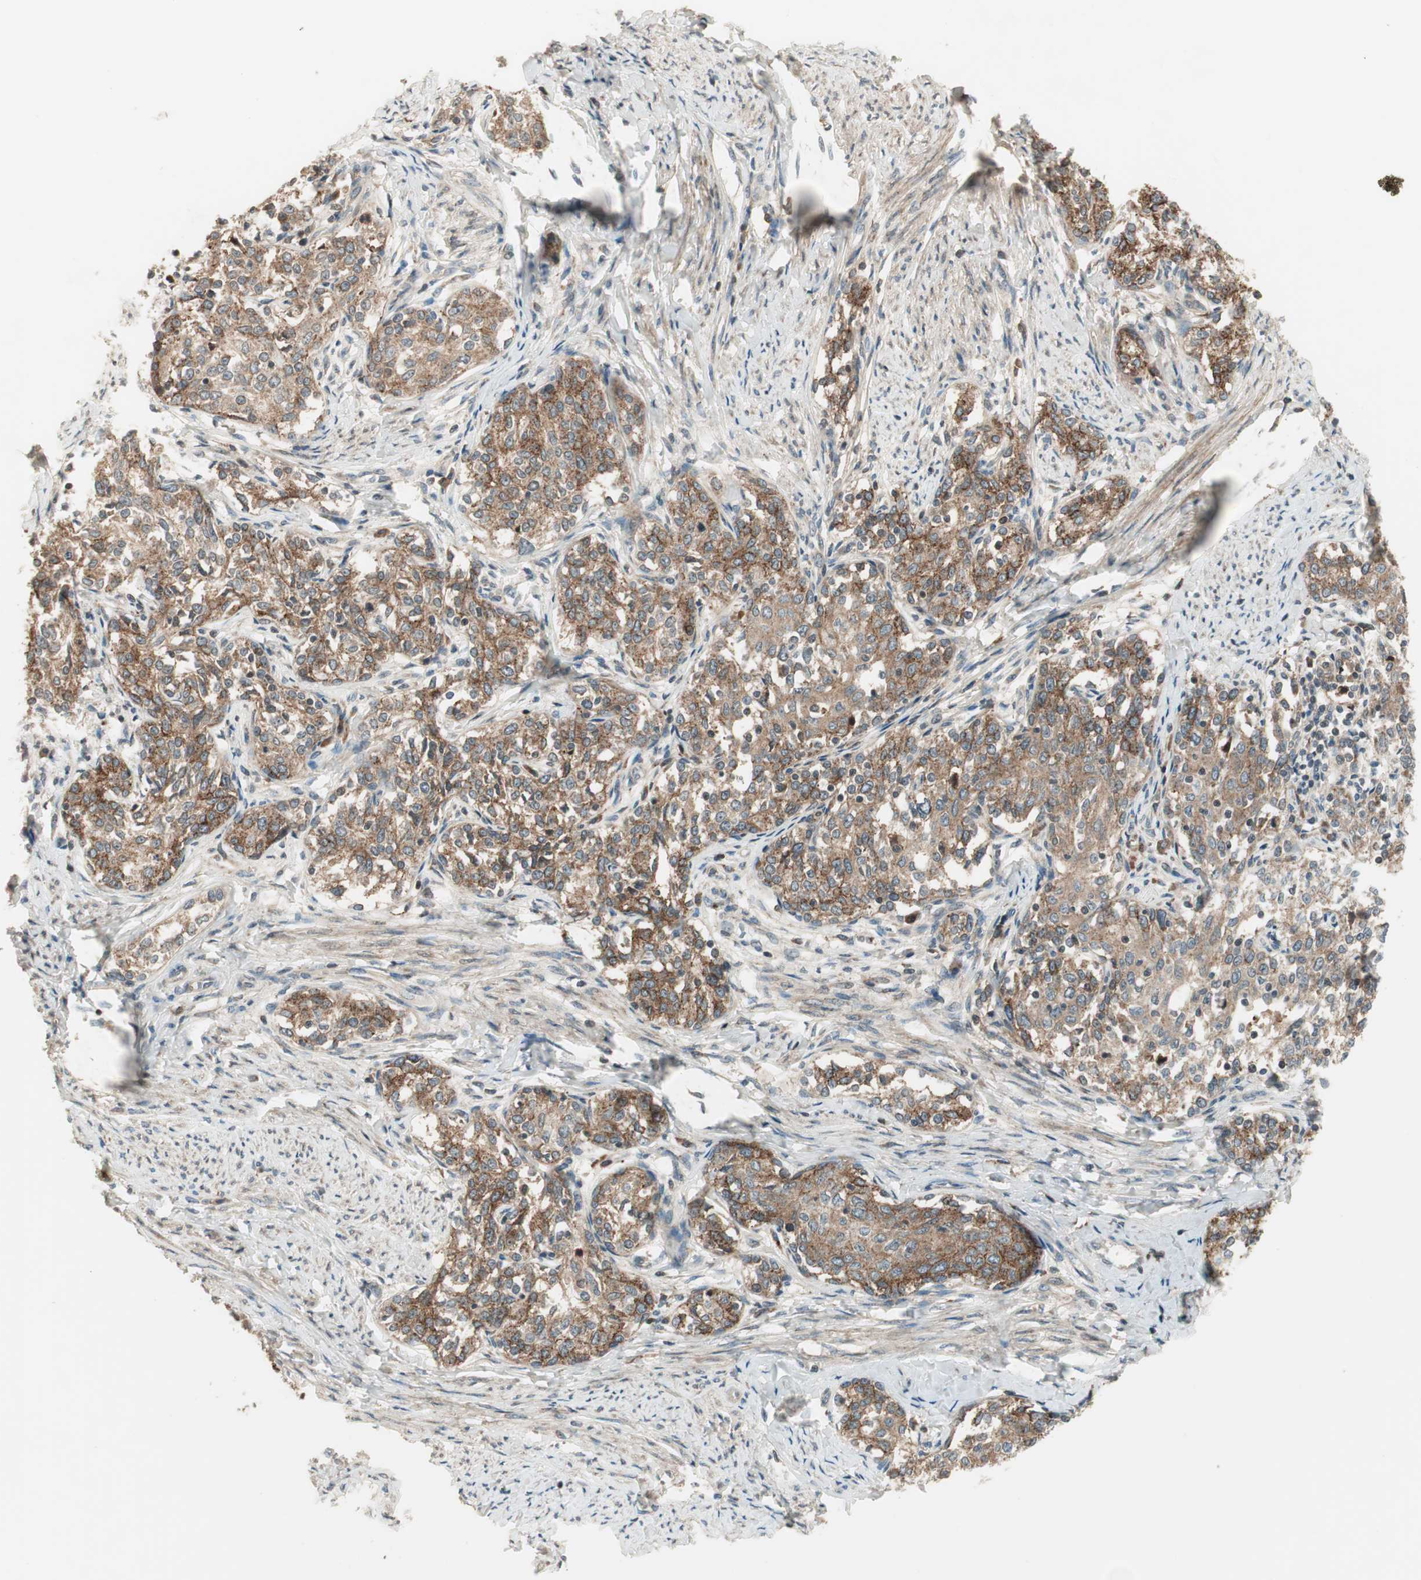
{"staining": {"intensity": "moderate", "quantity": ">75%", "location": "cytoplasmic/membranous"}, "tissue": "cervical cancer", "cell_type": "Tumor cells", "image_type": "cancer", "snomed": [{"axis": "morphology", "description": "Squamous cell carcinoma, NOS"}, {"axis": "morphology", "description": "Adenocarcinoma, NOS"}, {"axis": "topography", "description": "Cervix"}], "caption": "Protein expression analysis of human cervical cancer (squamous cell carcinoma) reveals moderate cytoplasmic/membranous expression in about >75% of tumor cells. (DAB (3,3'-diaminobenzidine) IHC with brightfield microscopy, high magnification).", "gene": "SFRP1", "patient": {"sex": "female", "age": 52}}